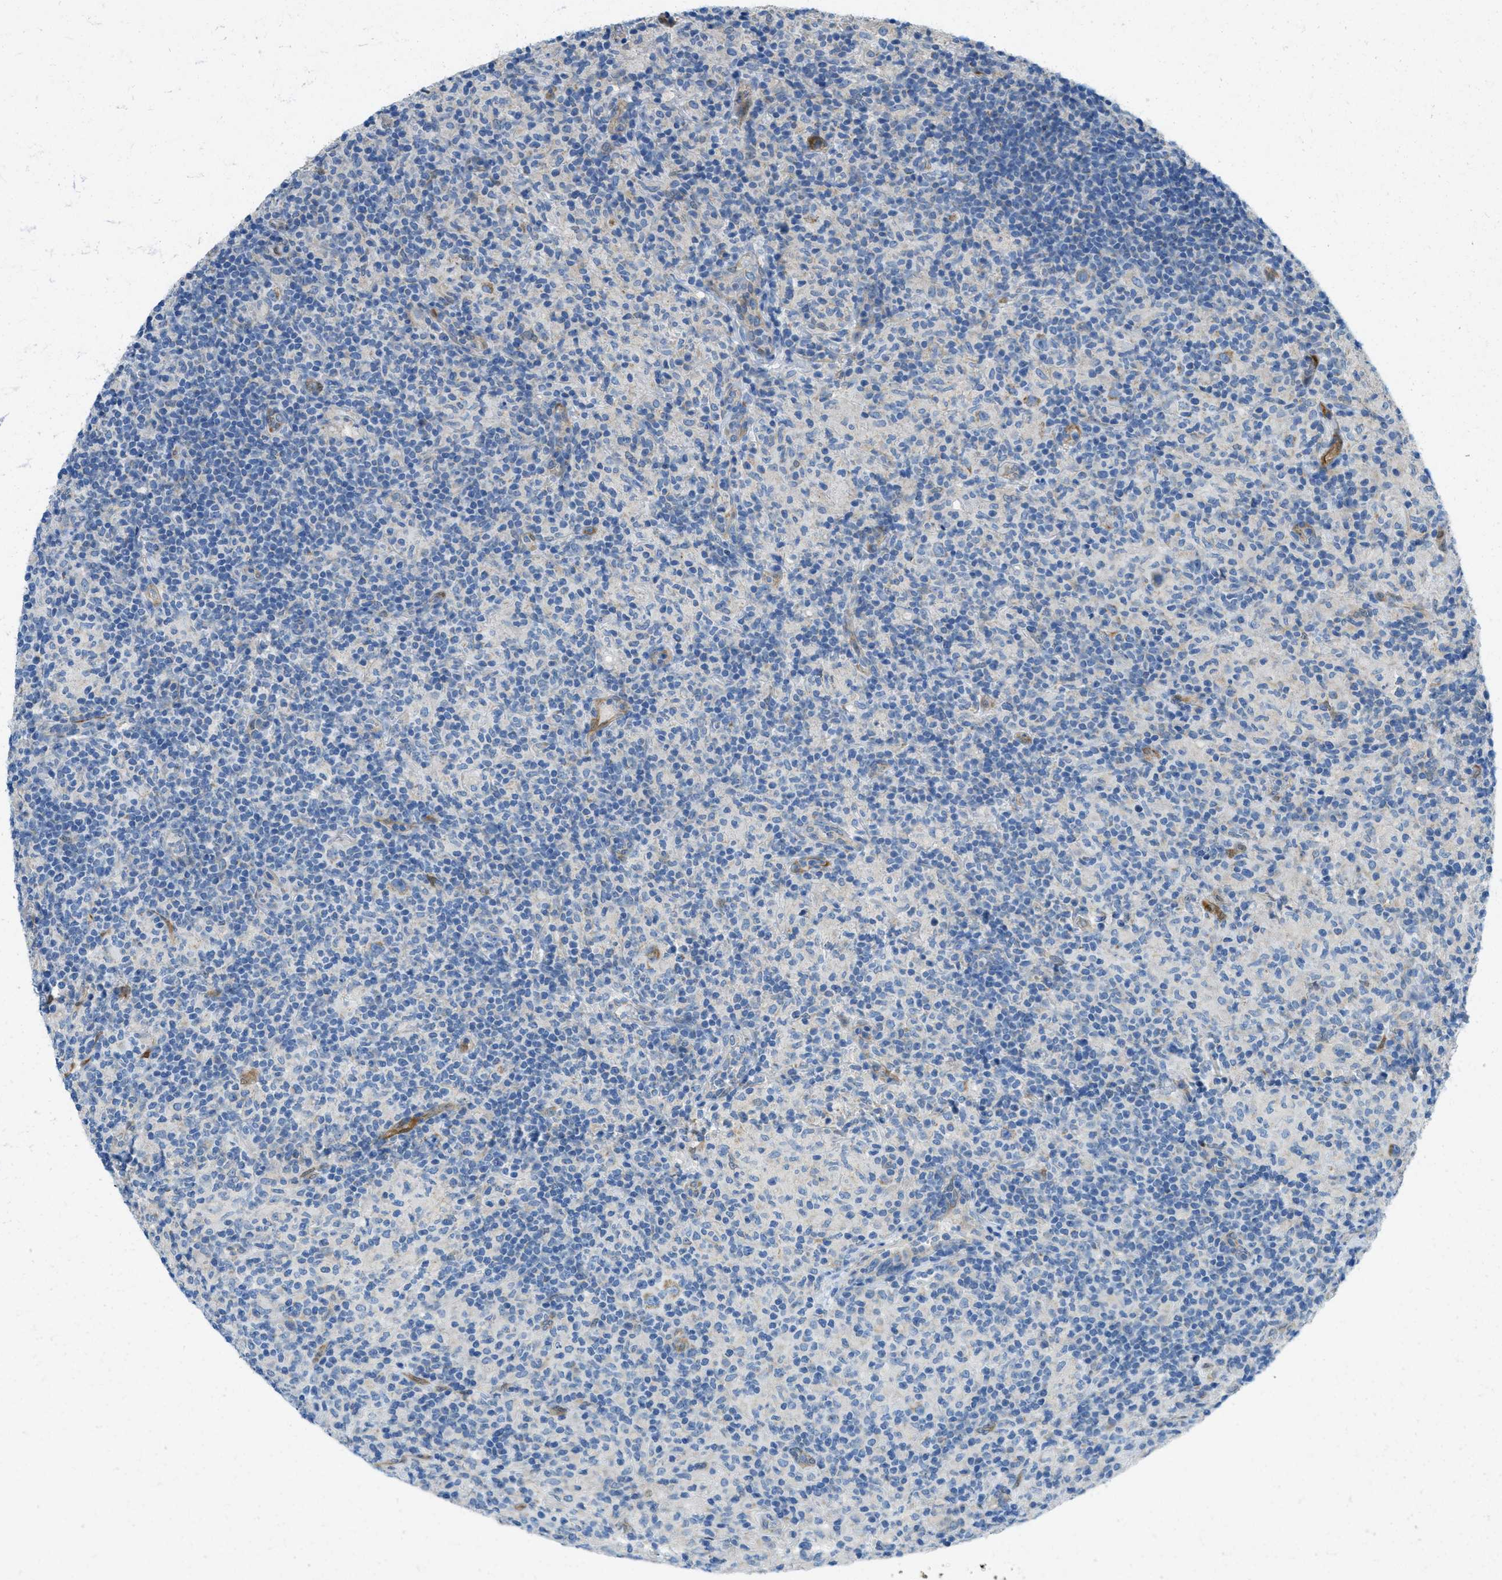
{"staining": {"intensity": "negative", "quantity": "none", "location": "none"}, "tissue": "lymphoma", "cell_type": "Tumor cells", "image_type": "cancer", "snomed": [{"axis": "morphology", "description": "Hodgkin's disease, NOS"}, {"axis": "topography", "description": "Lymph node"}], "caption": "Hodgkin's disease was stained to show a protein in brown. There is no significant expression in tumor cells.", "gene": "CYGB", "patient": {"sex": "male", "age": 70}}